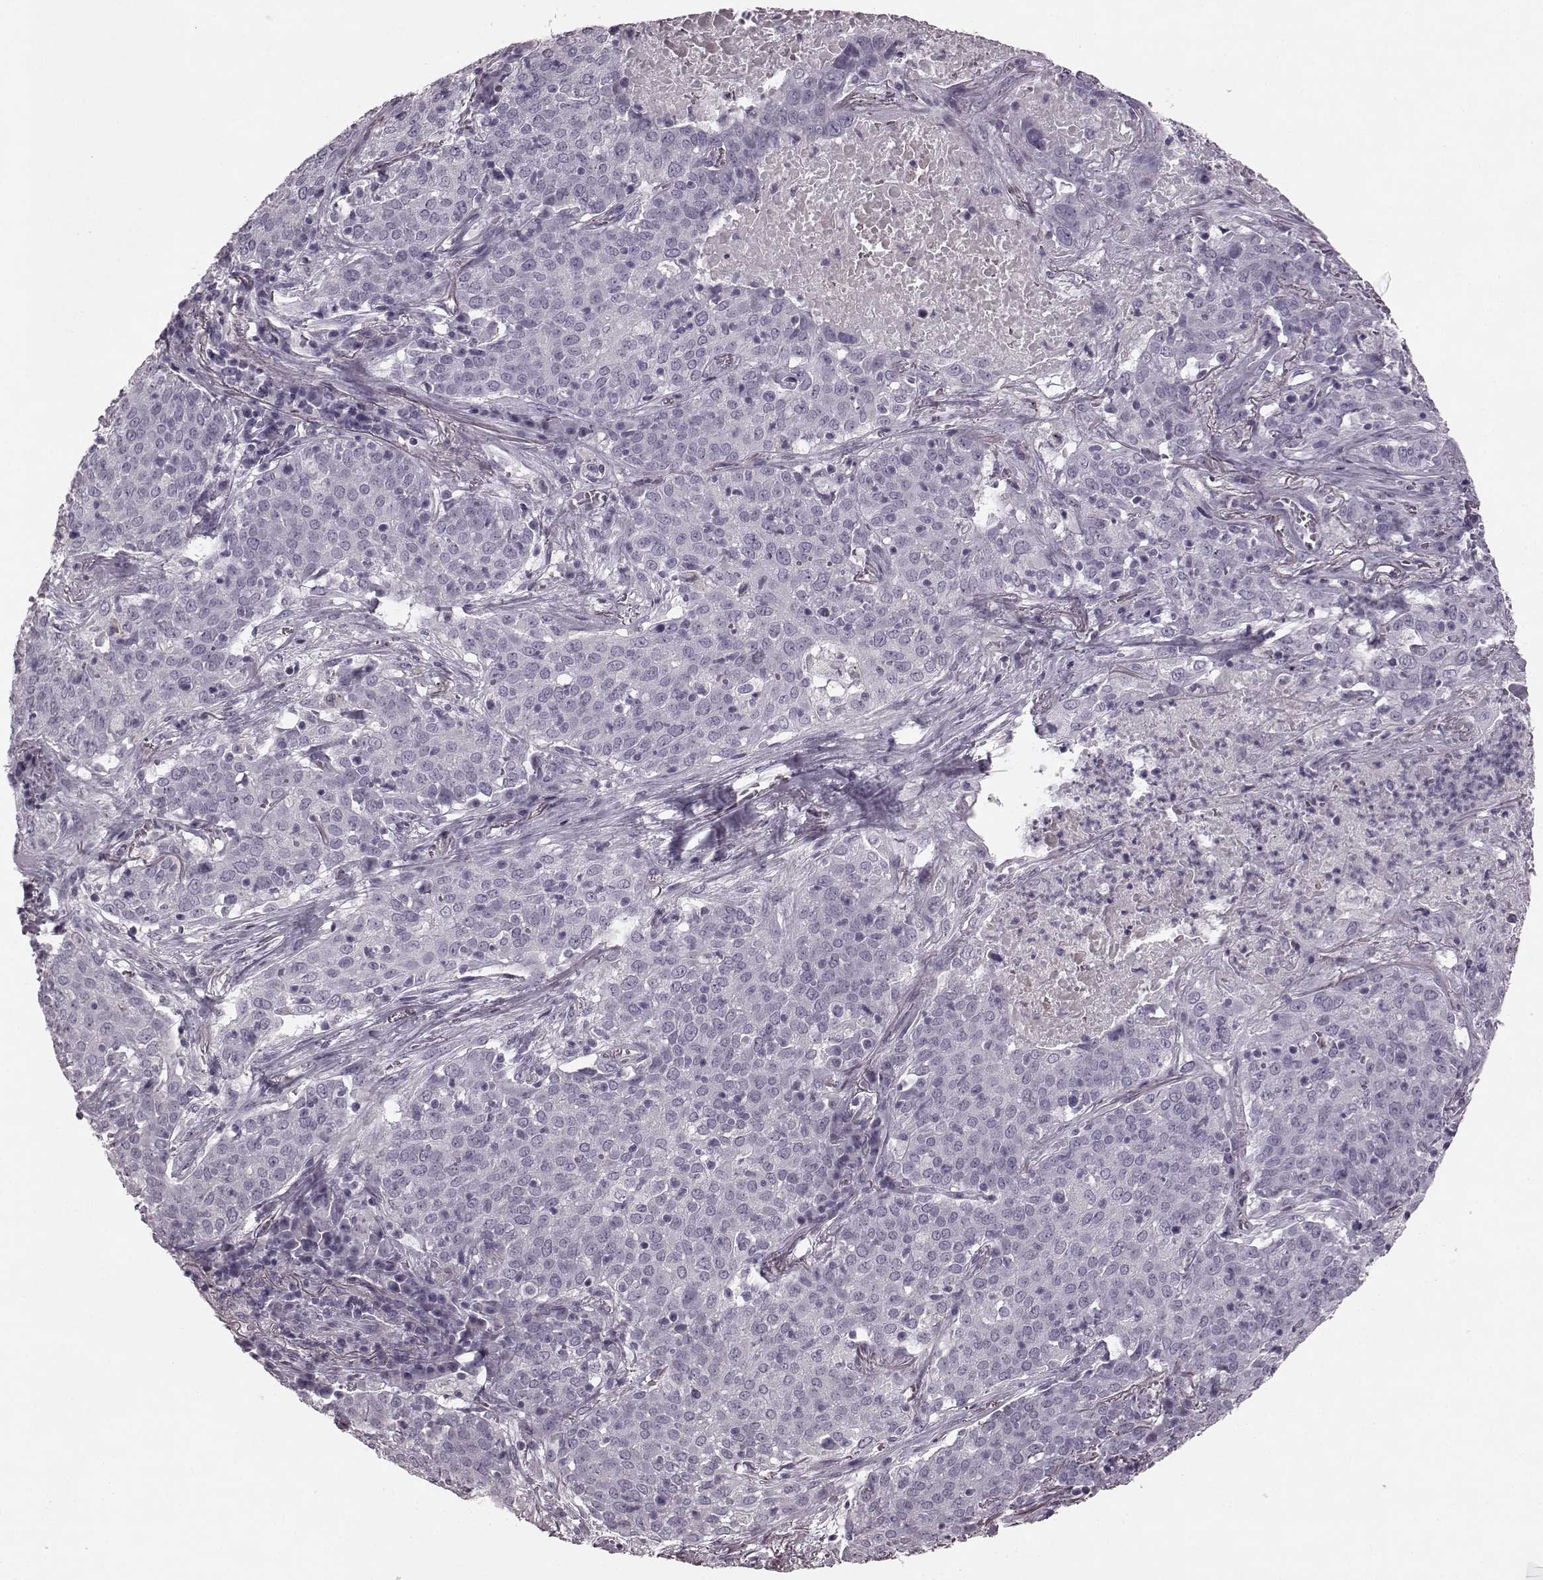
{"staining": {"intensity": "negative", "quantity": "none", "location": "none"}, "tissue": "lung cancer", "cell_type": "Tumor cells", "image_type": "cancer", "snomed": [{"axis": "morphology", "description": "Squamous cell carcinoma, NOS"}, {"axis": "topography", "description": "Lung"}], "caption": "There is no significant staining in tumor cells of lung cancer (squamous cell carcinoma). (DAB IHC with hematoxylin counter stain).", "gene": "TRPM1", "patient": {"sex": "male", "age": 82}}